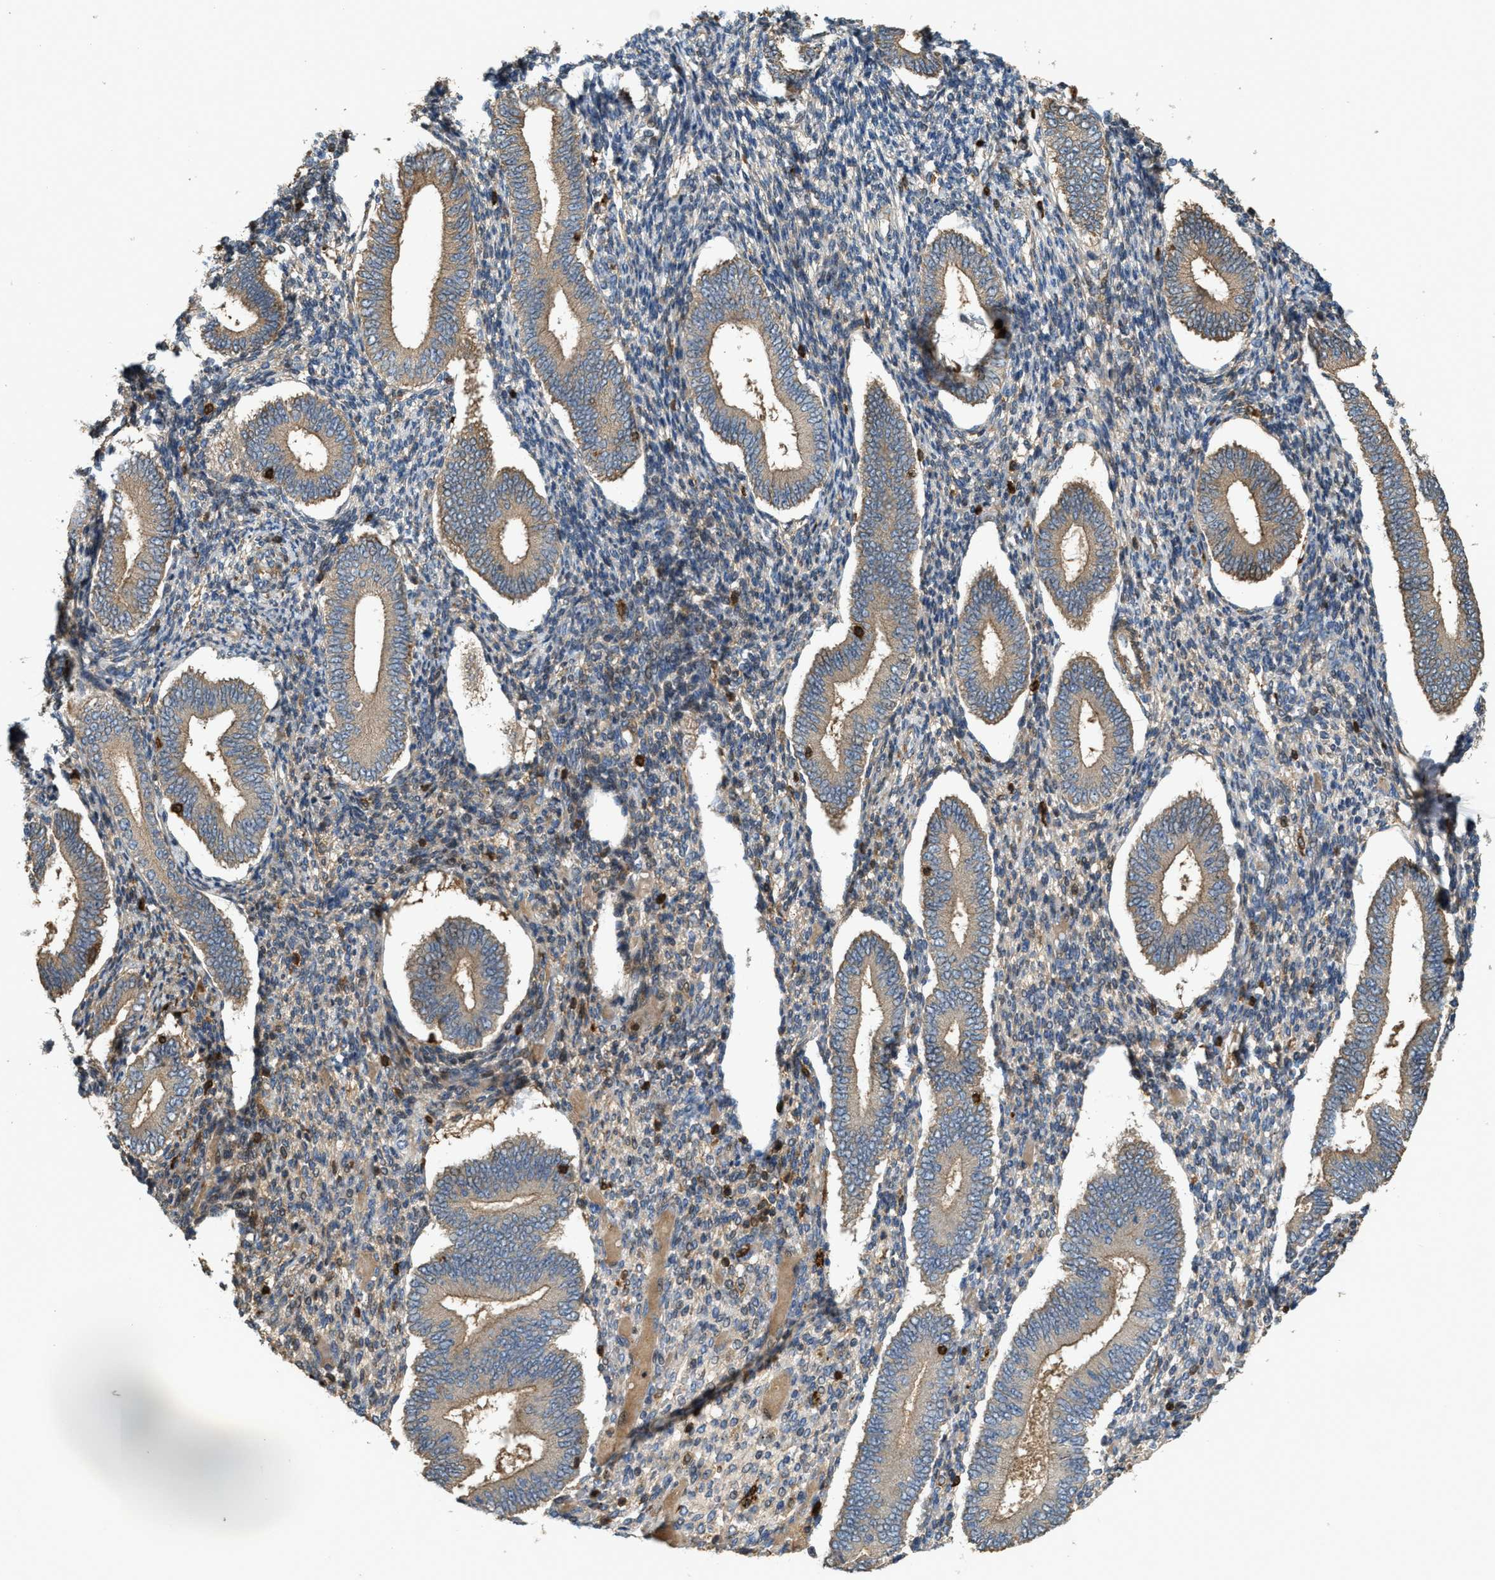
{"staining": {"intensity": "weak", "quantity": "<25%", "location": "cytoplasmic/membranous"}, "tissue": "endometrium", "cell_type": "Cells in endometrial stroma", "image_type": "normal", "snomed": [{"axis": "morphology", "description": "Normal tissue, NOS"}, {"axis": "topography", "description": "Endometrium"}], "caption": "IHC of normal endometrium demonstrates no positivity in cells in endometrial stroma.", "gene": "SERPINB5", "patient": {"sex": "female", "age": 42}}